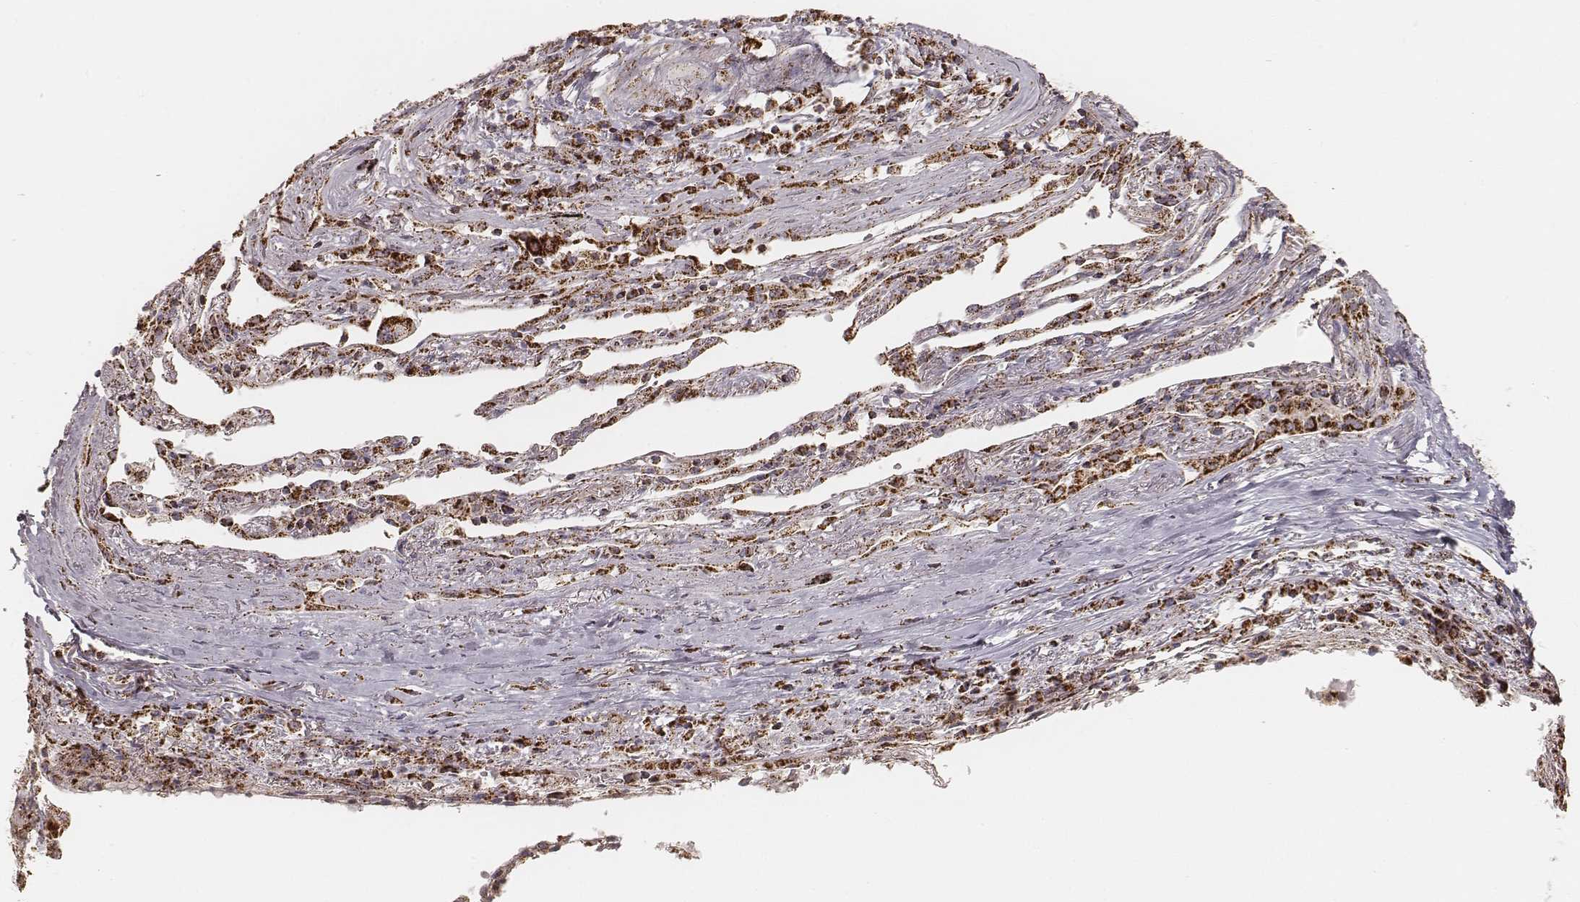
{"staining": {"intensity": "strong", "quantity": ">75%", "location": "cytoplasmic/membranous"}, "tissue": "lung cancer", "cell_type": "Tumor cells", "image_type": "cancer", "snomed": [{"axis": "morphology", "description": "Squamous cell carcinoma, NOS"}, {"axis": "topography", "description": "Lung"}], "caption": "The micrograph reveals immunohistochemical staining of squamous cell carcinoma (lung). There is strong cytoplasmic/membranous expression is appreciated in approximately >75% of tumor cells.", "gene": "CS", "patient": {"sex": "male", "age": 73}}